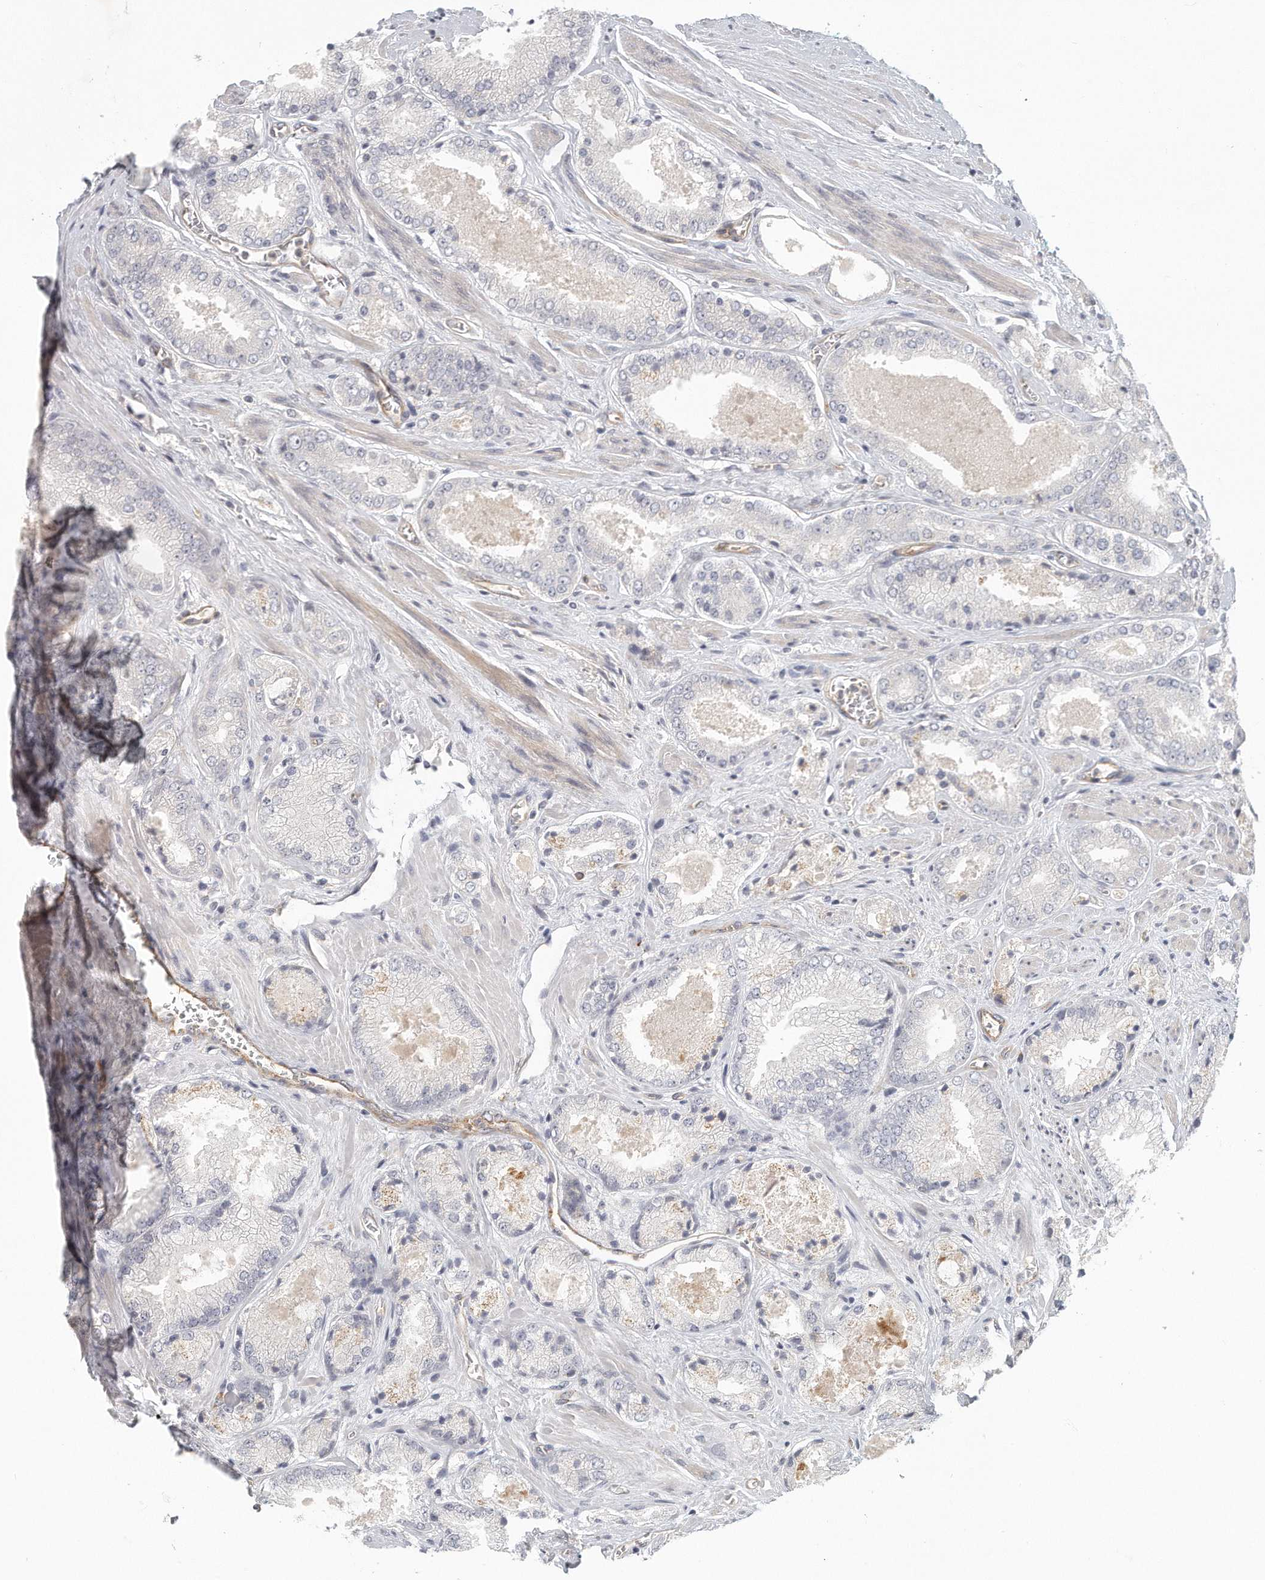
{"staining": {"intensity": "negative", "quantity": "none", "location": "none"}, "tissue": "prostate cancer", "cell_type": "Tumor cells", "image_type": "cancer", "snomed": [{"axis": "morphology", "description": "Adenocarcinoma, High grade"}, {"axis": "topography", "description": "Prostate"}], "caption": "This is a image of immunohistochemistry (IHC) staining of adenocarcinoma (high-grade) (prostate), which shows no positivity in tumor cells. (DAB (3,3'-diaminobenzidine) immunohistochemistry with hematoxylin counter stain).", "gene": "MTERF4", "patient": {"sex": "male", "age": 58}}